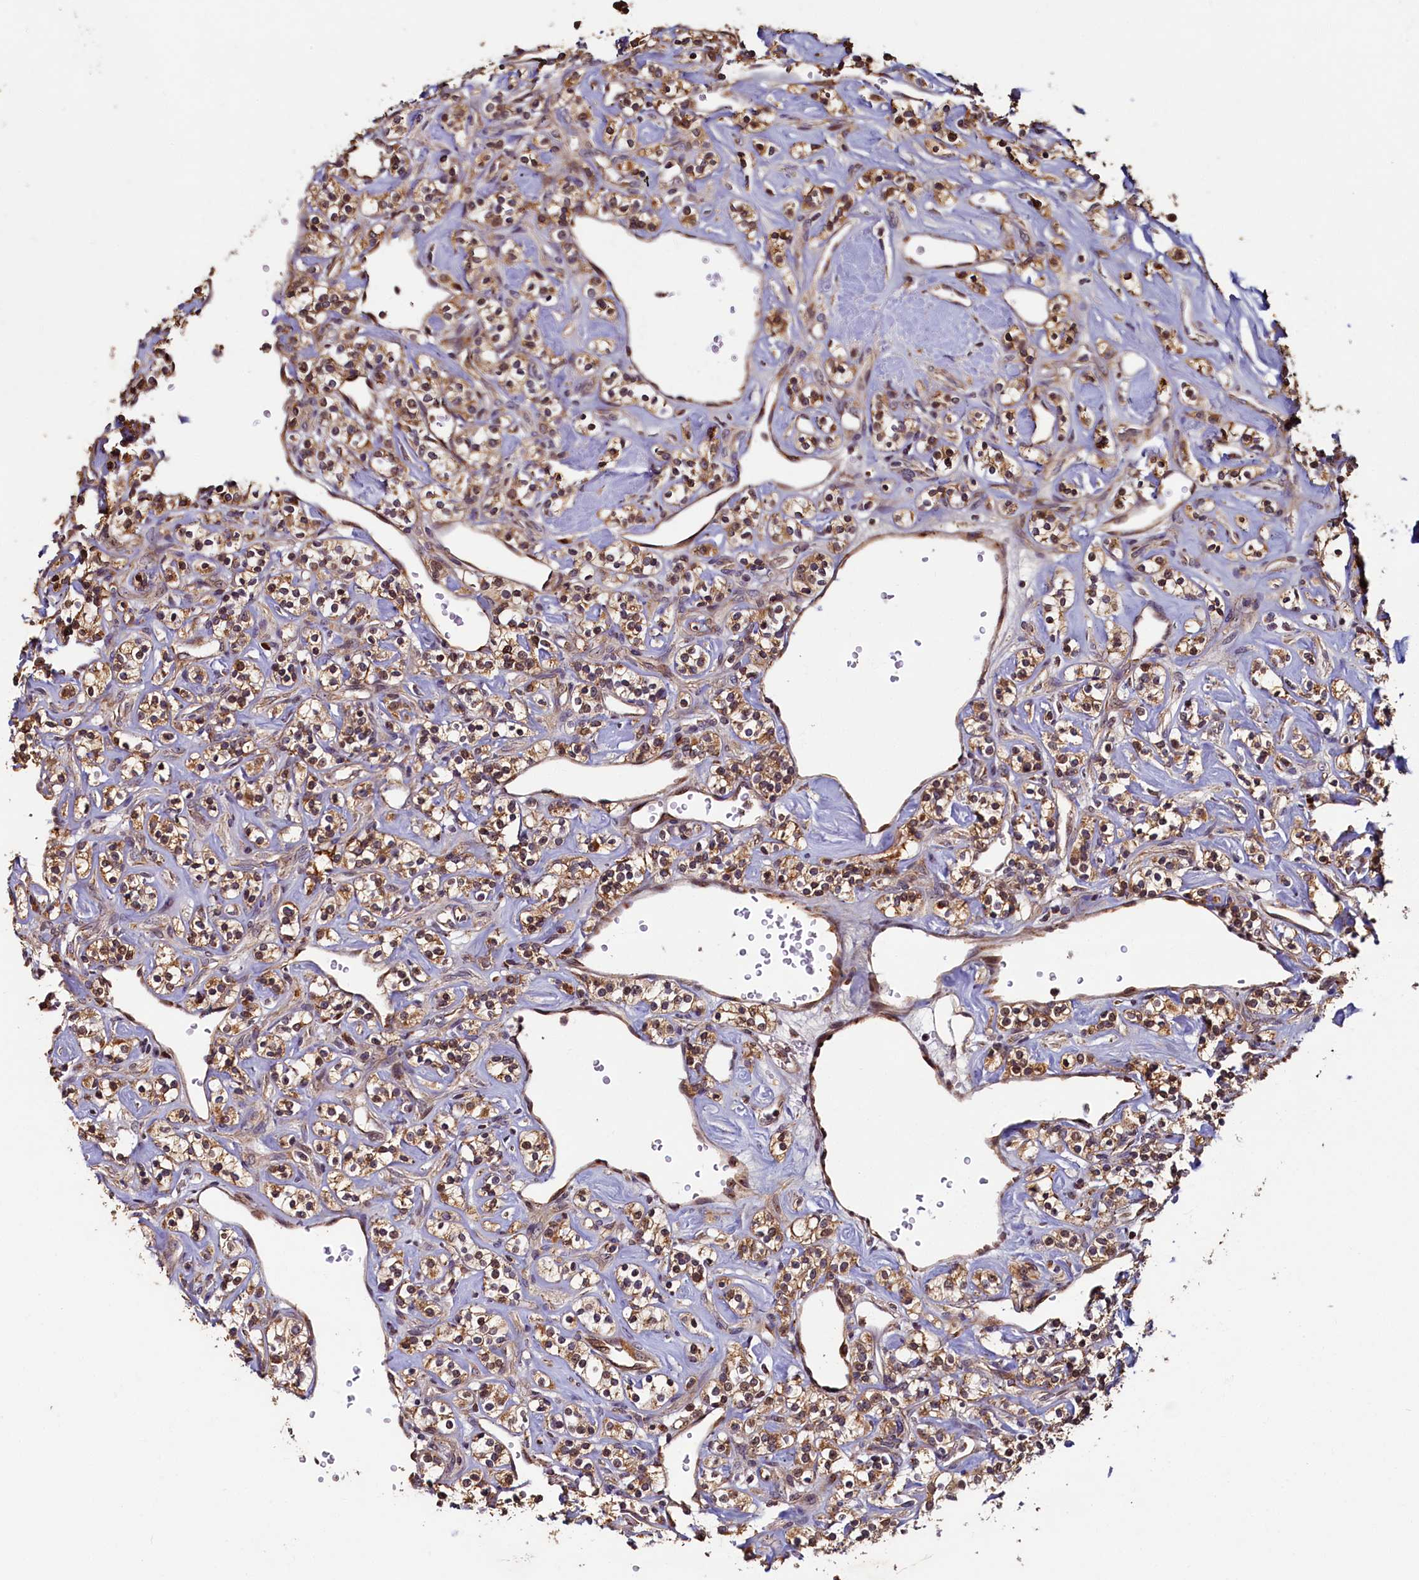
{"staining": {"intensity": "moderate", "quantity": ">75%", "location": "cytoplasmic/membranous"}, "tissue": "renal cancer", "cell_type": "Tumor cells", "image_type": "cancer", "snomed": [{"axis": "morphology", "description": "Adenocarcinoma, NOS"}, {"axis": "topography", "description": "Kidney"}], "caption": "Immunohistochemical staining of renal cancer (adenocarcinoma) demonstrates moderate cytoplasmic/membranous protein positivity in approximately >75% of tumor cells.", "gene": "NCKAP5L", "patient": {"sex": "male", "age": 77}}